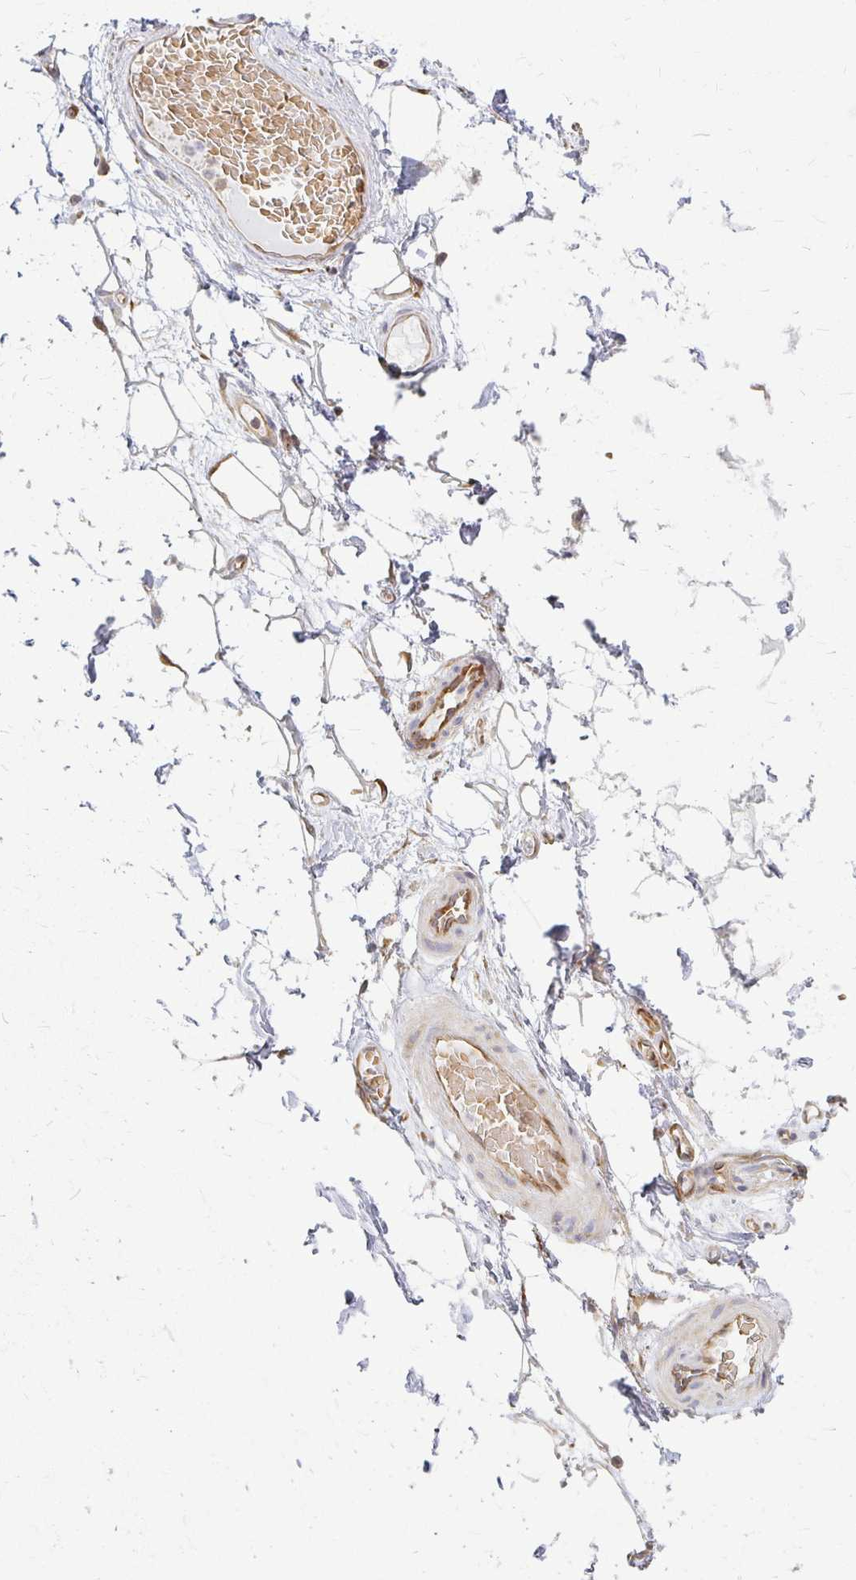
{"staining": {"intensity": "moderate", "quantity": "<25%", "location": "cytoplasmic/membranous"}, "tissue": "adipose tissue", "cell_type": "Adipocytes", "image_type": "normal", "snomed": [{"axis": "morphology", "description": "Normal tissue, NOS"}, {"axis": "topography", "description": "Lymph node"}, {"axis": "topography", "description": "Cartilage tissue"}, {"axis": "topography", "description": "Nasopharynx"}], "caption": "Adipocytes demonstrate low levels of moderate cytoplasmic/membranous positivity in approximately <25% of cells in unremarkable human adipose tissue. The staining was performed using DAB, with brown indicating positive protein expression. Nuclei are stained blue with hematoxylin.", "gene": "CAST", "patient": {"sex": "male", "age": 63}}